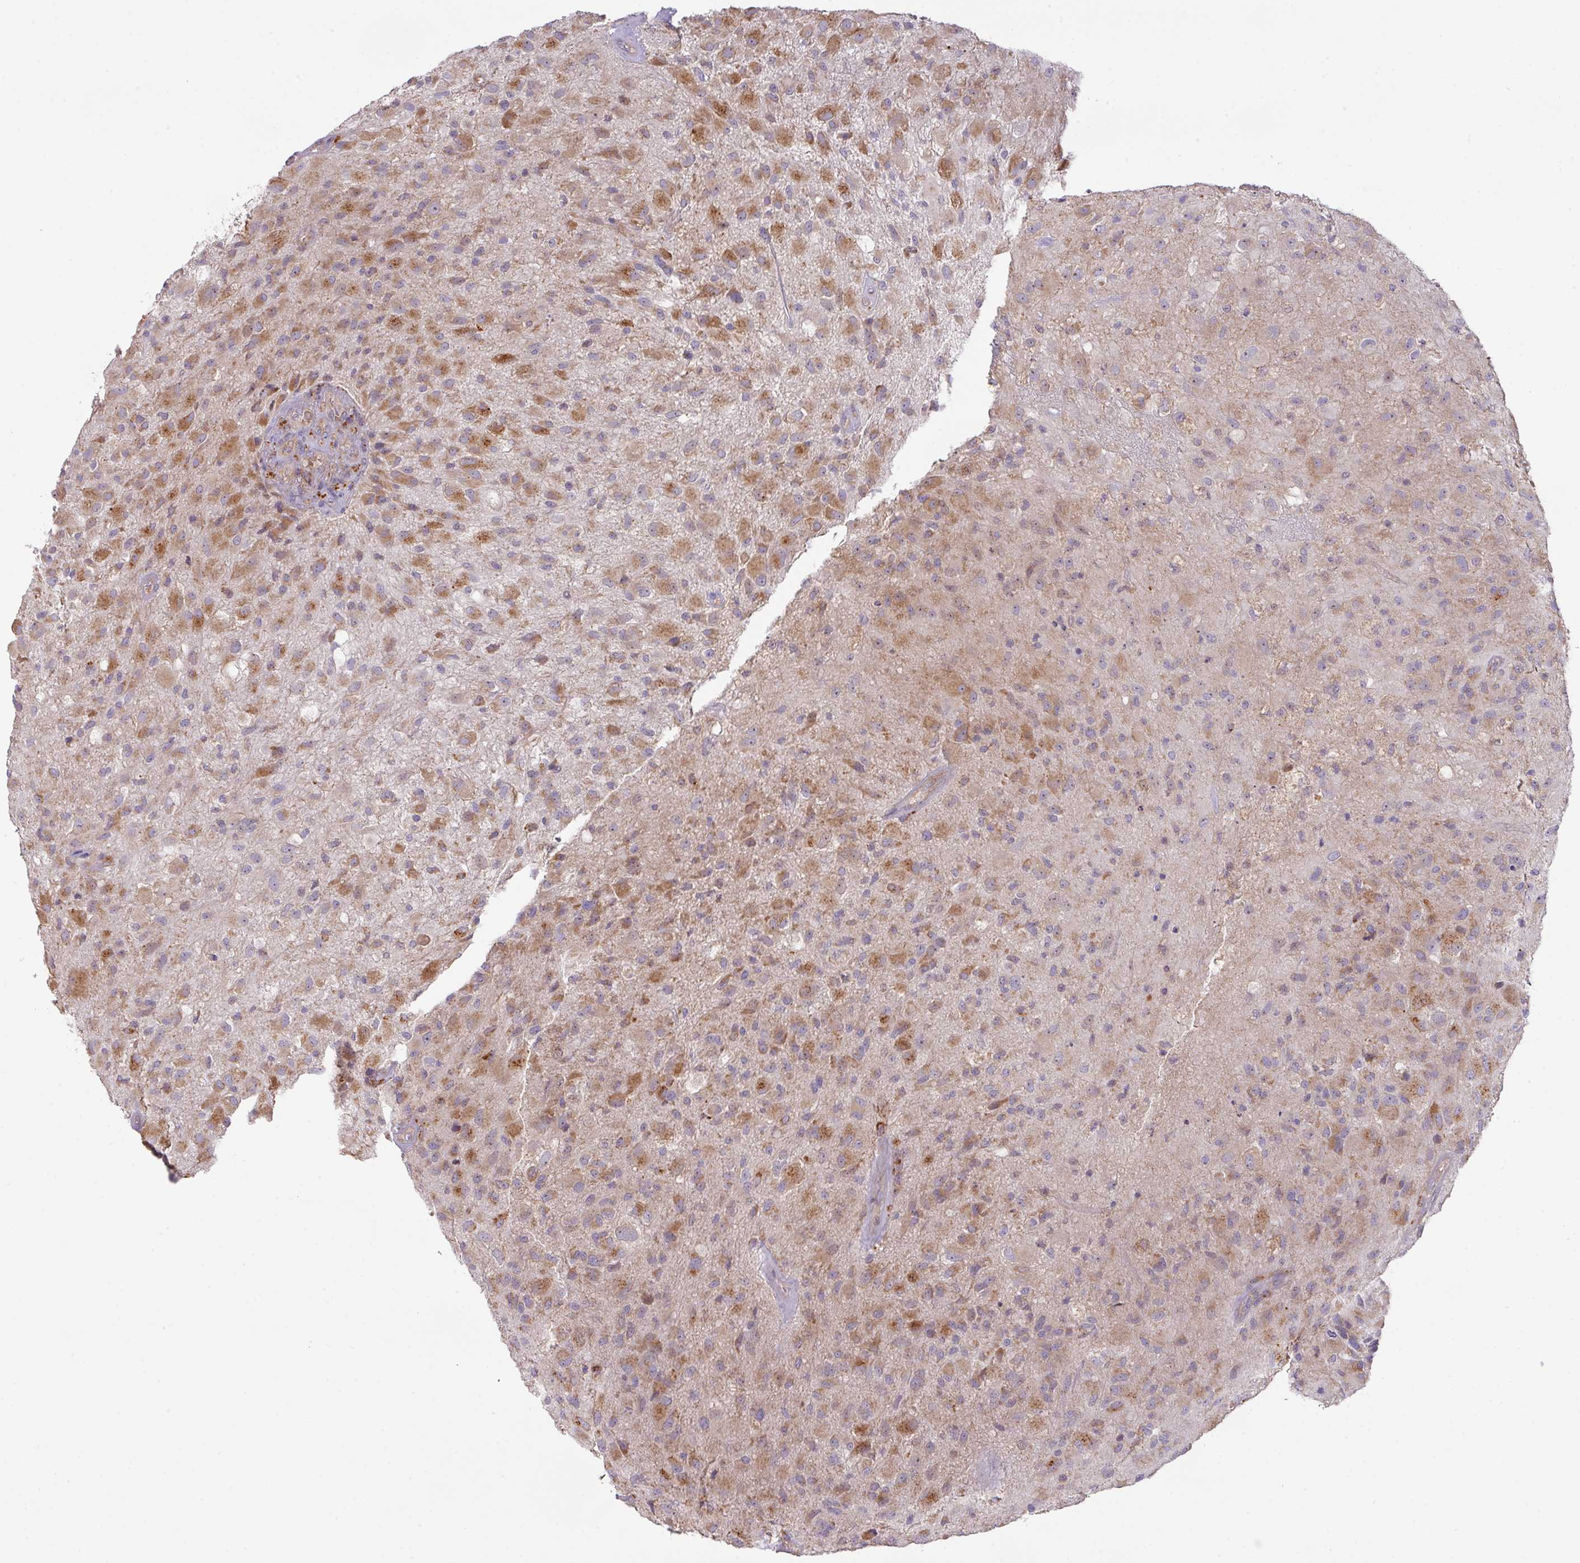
{"staining": {"intensity": "moderate", "quantity": "25%-75%", "location": "cytoplasmic/membranous"}, "tissue": "glioma", "cell_type": "Tumor cells", "image_type": "cancer", "snomed": [{"axis": "morphology", "description": "Glioma, malignant, High grade"}, {"axis": "topography", "description": "Brain"}], "caption": "A medium amount of moderate cytoplasmic/membranous staining is seen in approximately 25%-75% of tumor cells in glioma tissue.", "gene": "ZNF394", "patient": {"sex": "female", "age": 67}}